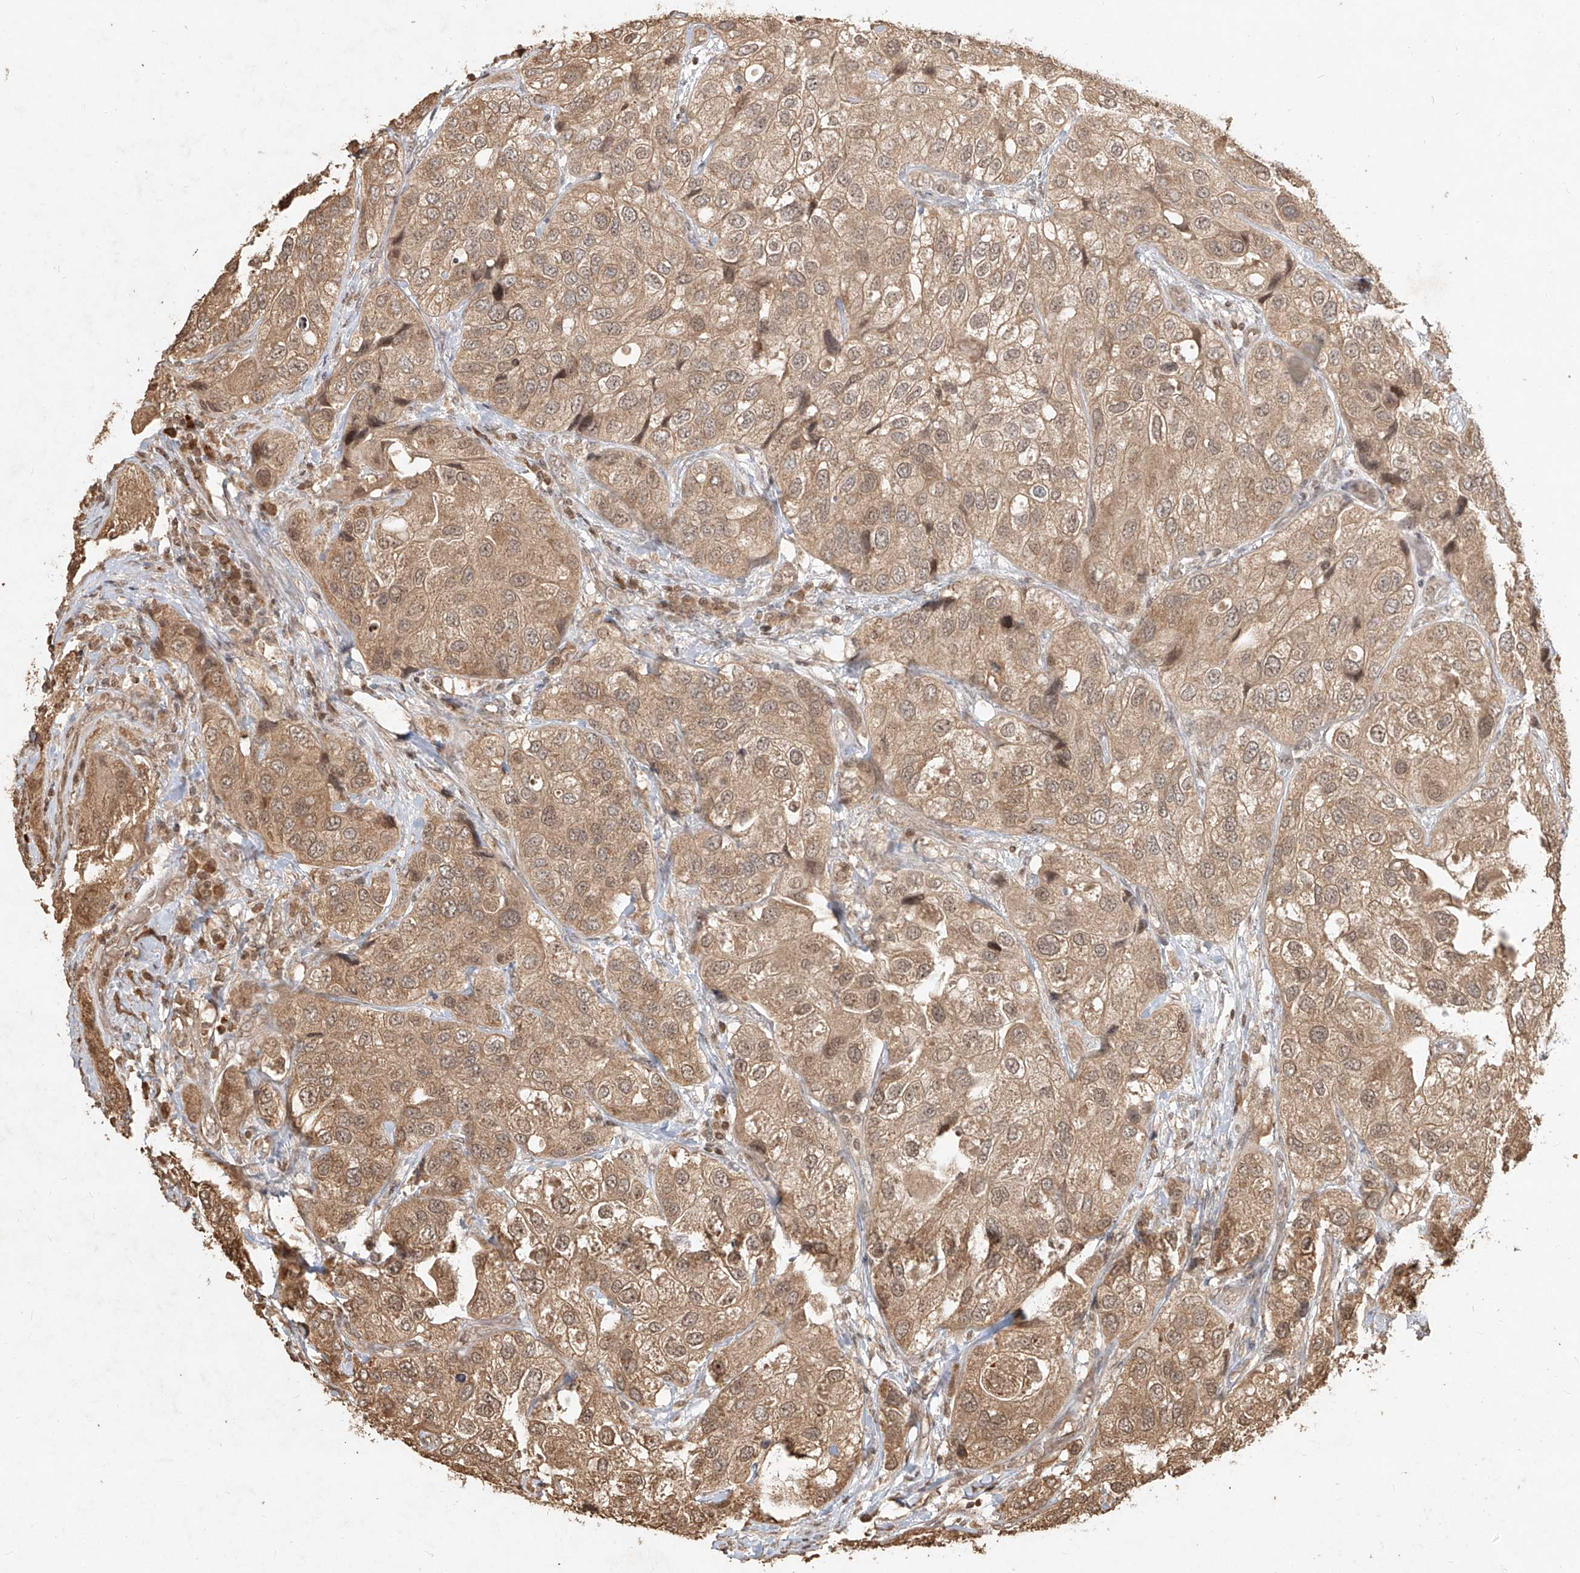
{"staining": {"intensity": "moderate", "quantity": ">75%", "location": "cytoplasmic/membranous,nuclear"}, "tissue": "urothelial cancer", "cell_type": "Tumor cells", "image_type": "cancer", "snomed": [{"axis": "morphology", "description": "Urothelial carcinoma, High grade"}, {"axis": "topography", "description": "Urinary bladder"}], "caption": "A brown stain labels moderate cytoplasmic/membranous and nuclear staining of a protein in urothelial cancer tumor cells.", "gene": "UBE2K", "patient": {"sex": "female", "age": 64}}